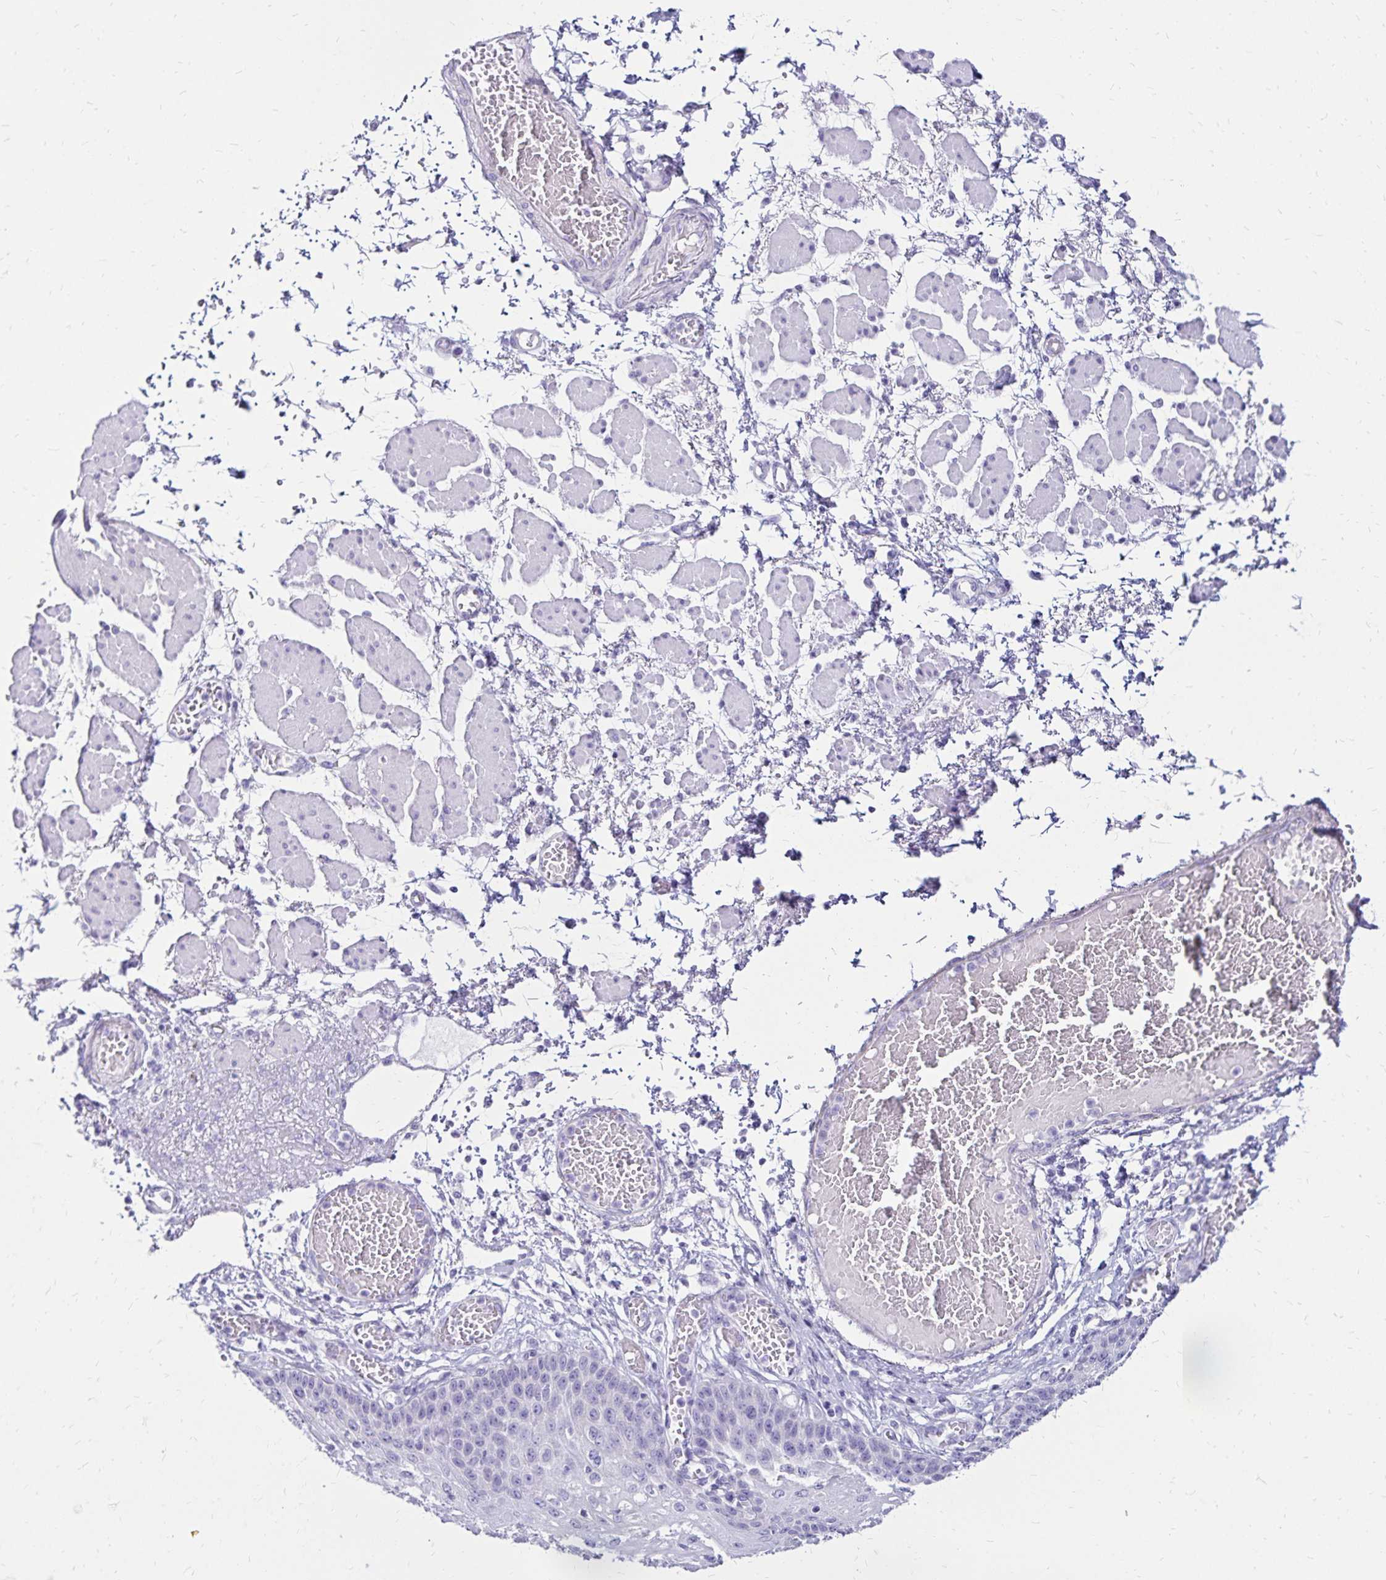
{"staining": {"intensity": "negative", "quantity": "none", "location": "none"}, "tissue": "esophagus", "cell_type": "Squamous epithelial cells", "image_type": "normal", "snomed": [{"axis": "morphology", "description": "Normal tissue, NOS"}, {"axis": "morphology", "description": "Adenocarcinoma, NOS"}, {"axis": "topography", "description": "Esophagus"}], "caption": "DAB immunohistochemical staining of benign esophagus displays no significant positivity in squamous epithelial cells.", "gene": "LIN28B", "patient": {"sex": "male", "age": 81}}